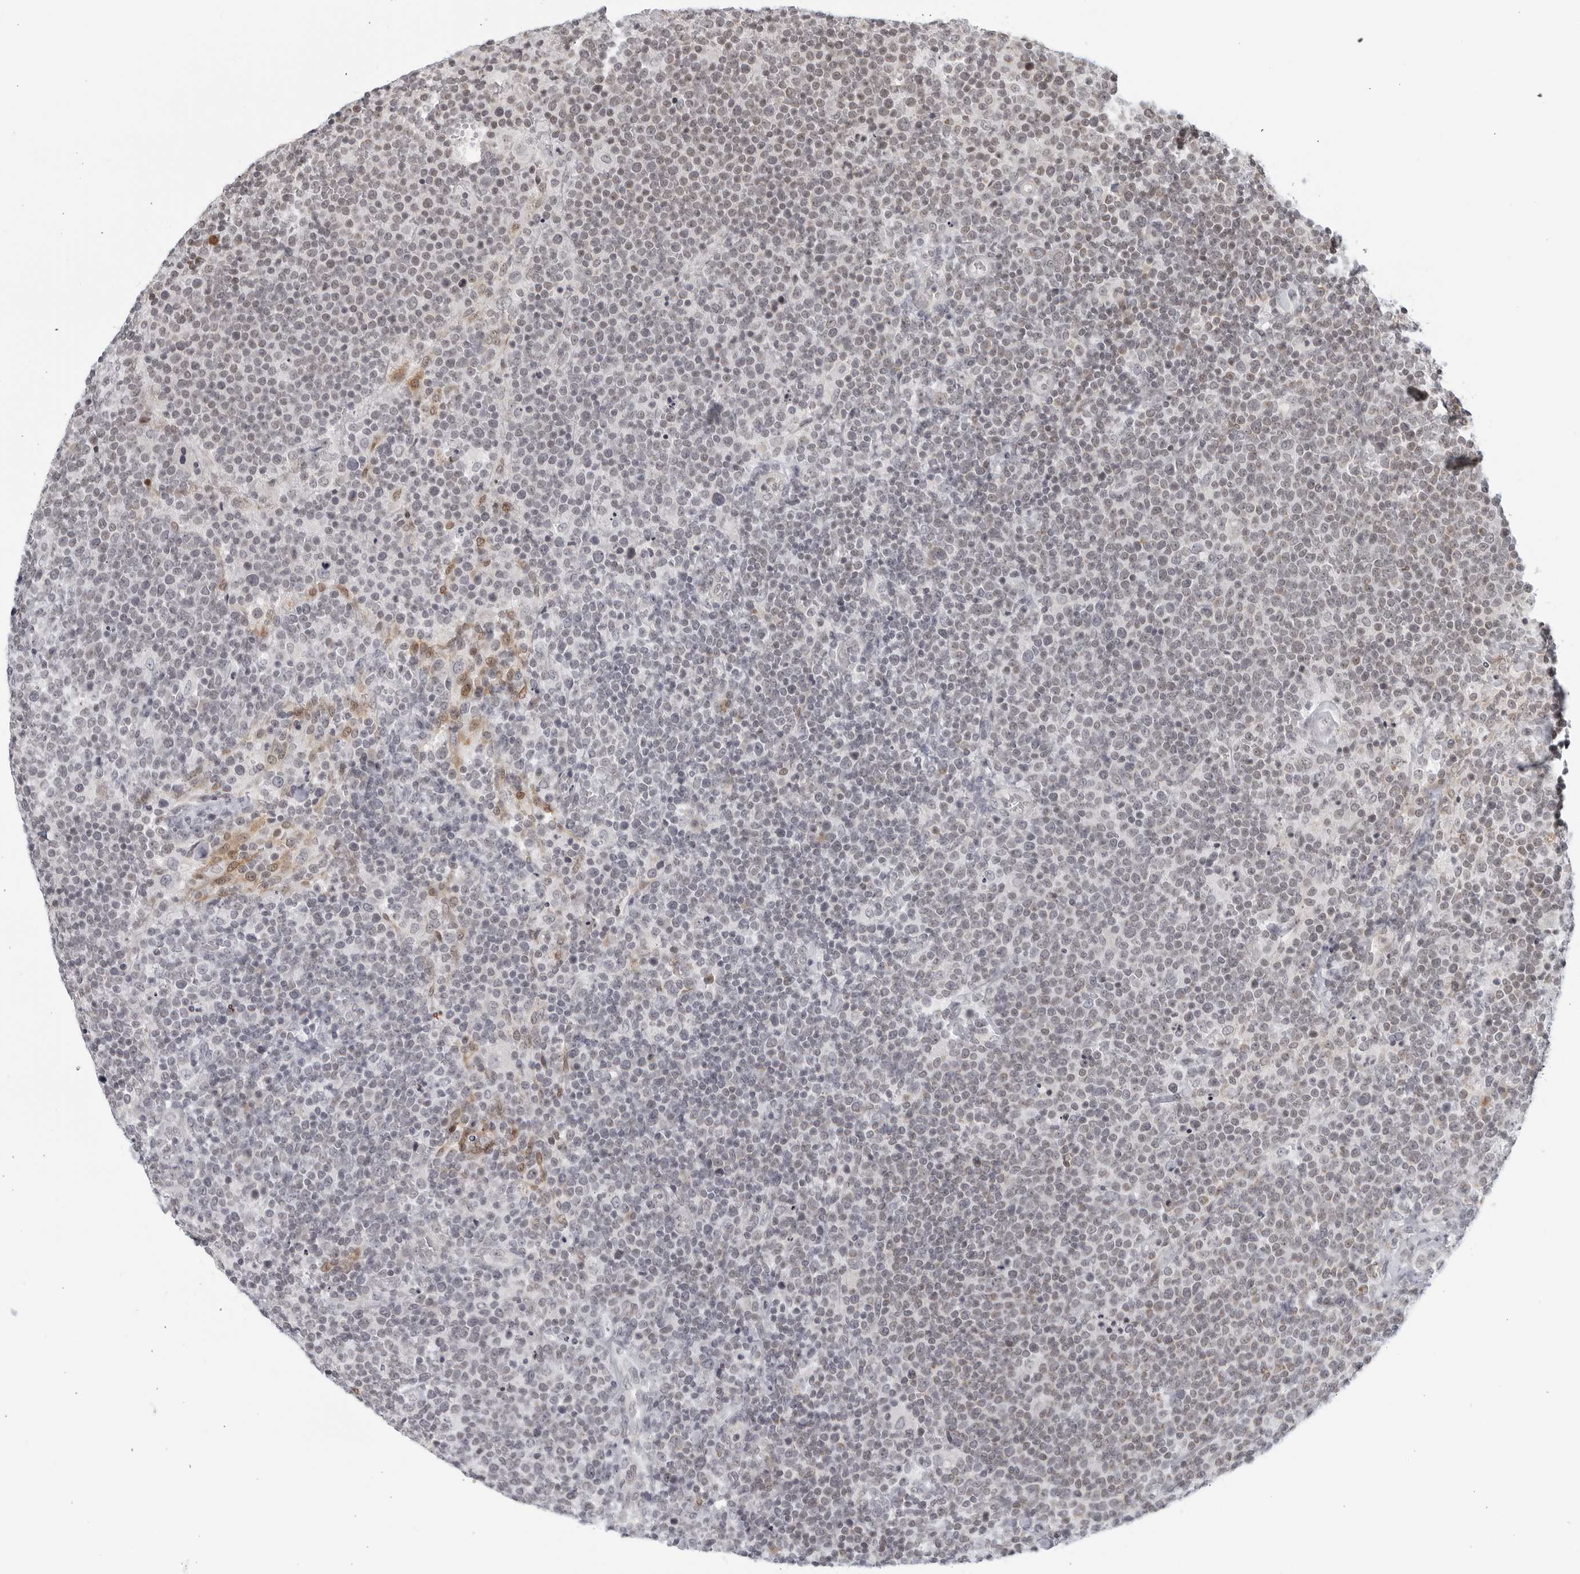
{"staining": {"intensity": "negative", "quantity": "none", "location": "none"}, "tissue": "lymphoma", "cell_type": "Tumor cells", "image_type": "cancer", "snomed": [{"axis": "morphology", "description": "Malignant lymphoma, non-Hodgkin's type, High grade"}, {"axis": "topography", "description": "Lymph node"}], "caption": "Tumor cells are negative for brown protein staining in high-grade malignant lymphoma, non-Hodgkin's type.", "gene": "RAB11FIP3", "patient": {"sex": "male", "age": 61}}